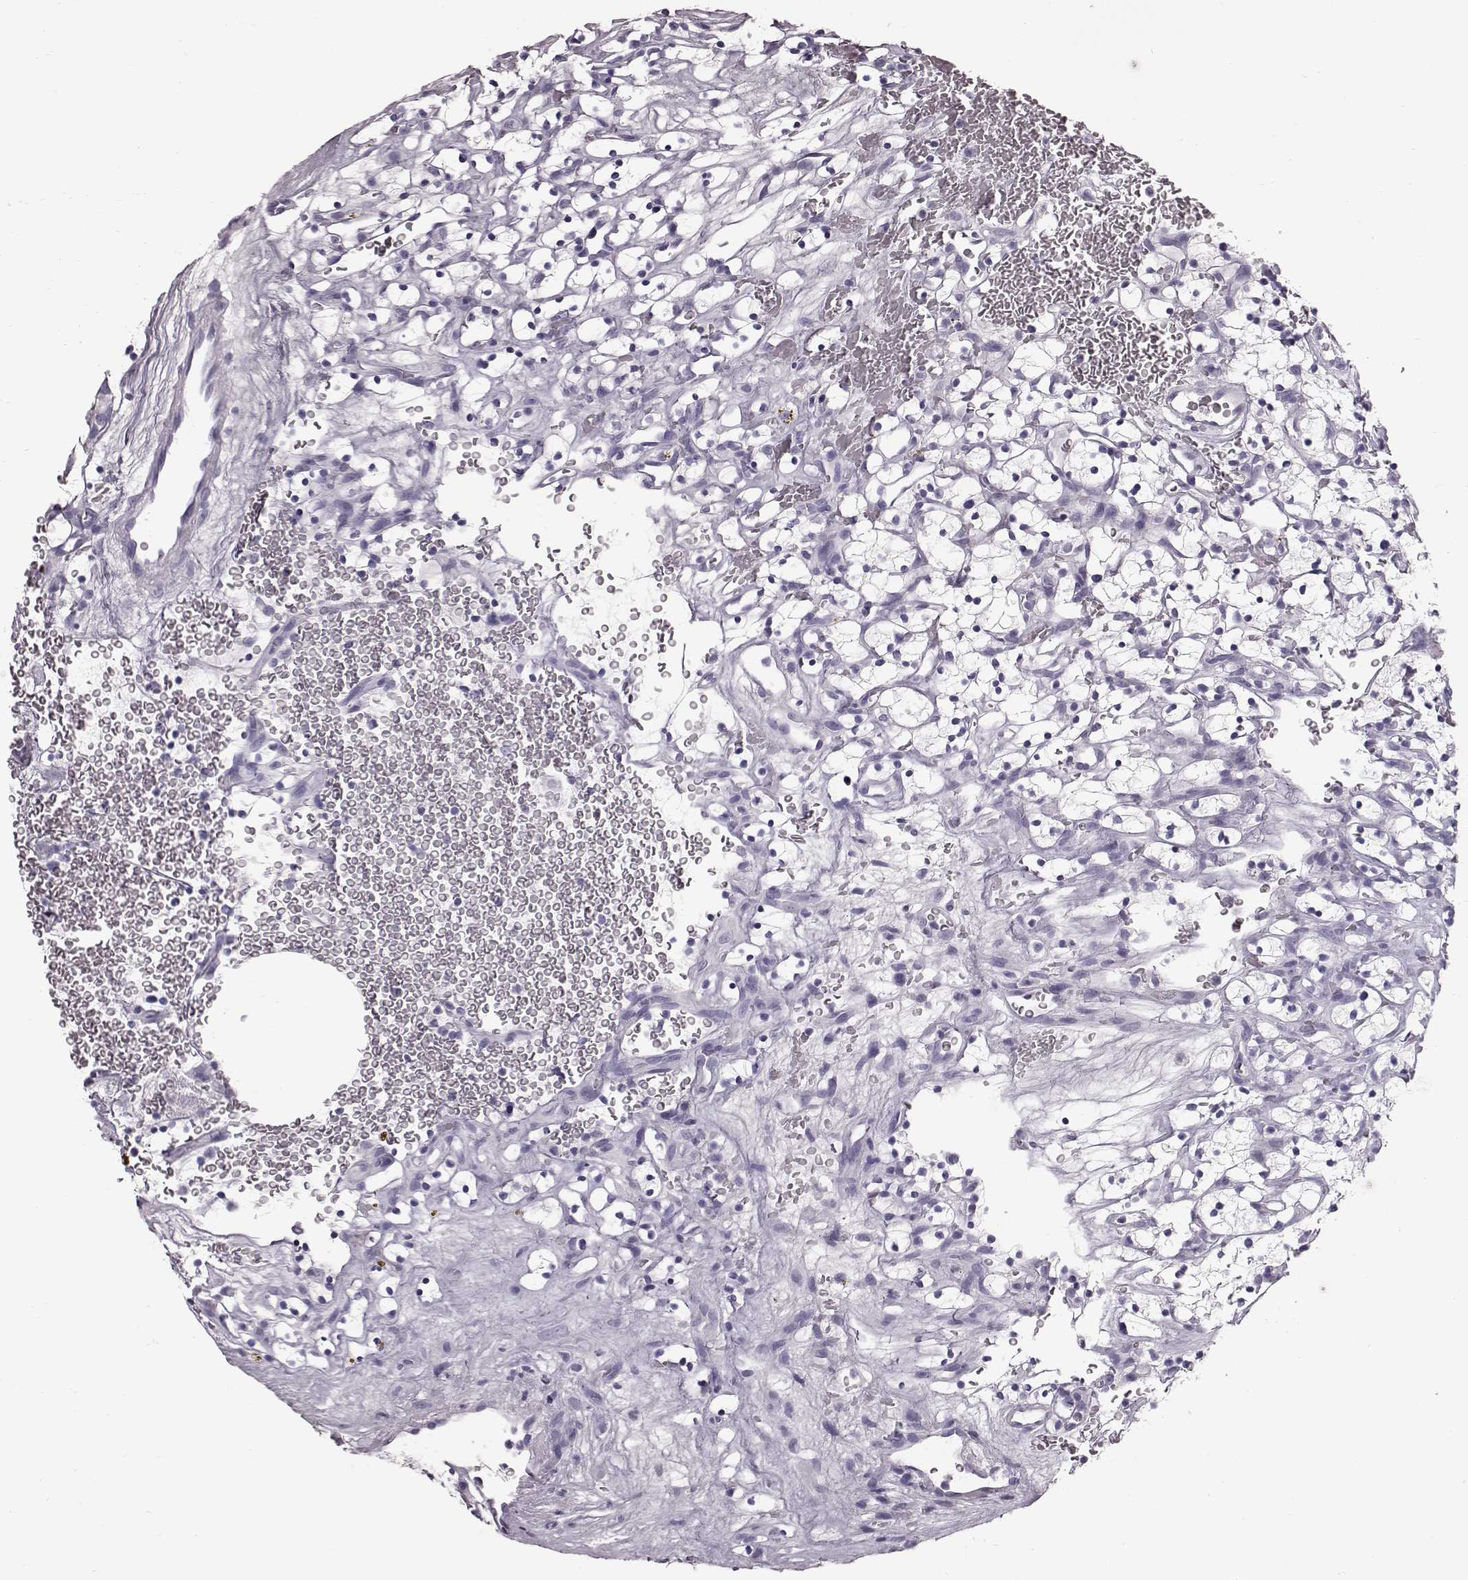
{"staining": {"intensity": "negative", "quantity": "none", "location": "none"}, "tissue": "renal cancer", "cell_type": "Tumor cells", "image_type": "cancer", "snomed": [{"axis": "morphology", "description": "Adenocarcinoma, NOS"}, {"axis": "topography", "description": "Kidney"}], "caption": "Tumor cells show no significant expression in renal cancer.", "gene": "TCHHL1", "patient": {"sex": "female", "age": 64}}